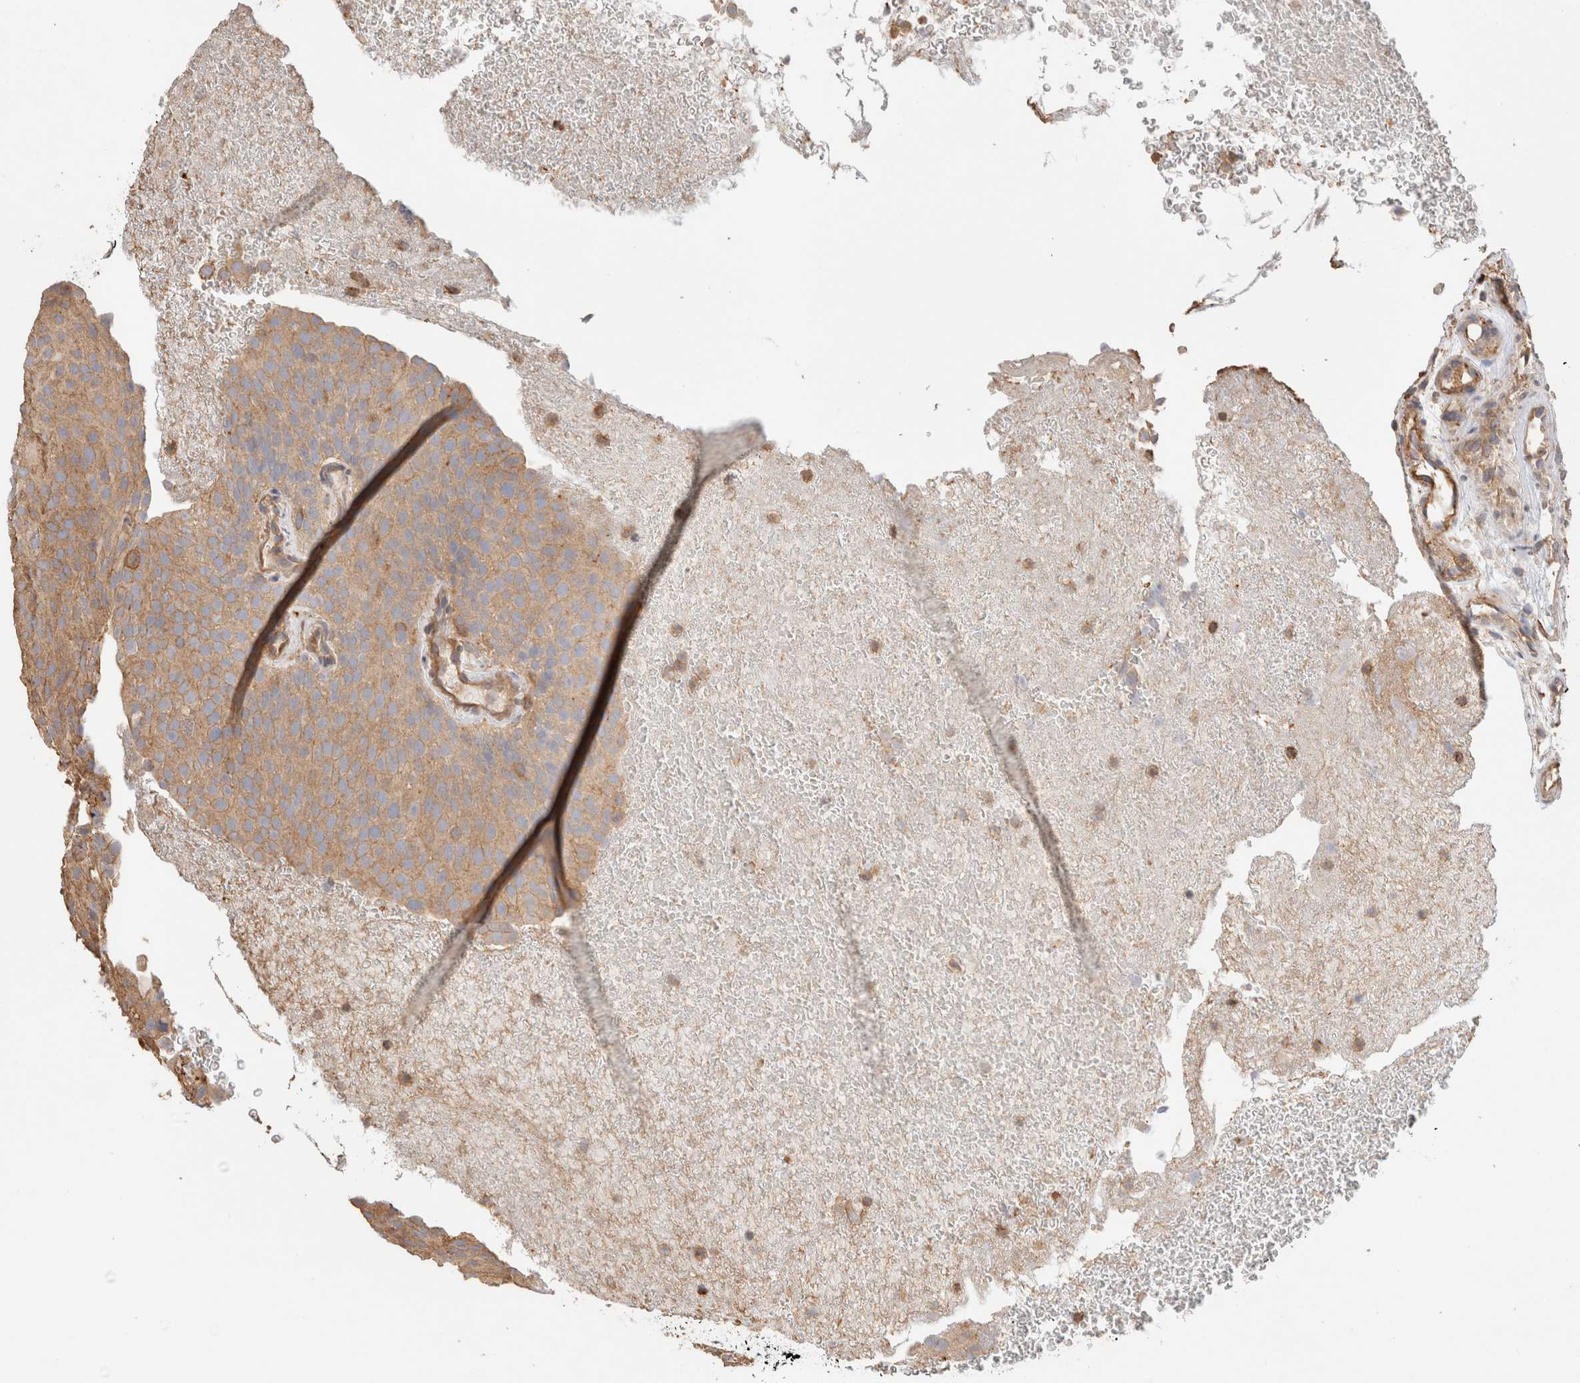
{"staining": {"intensity": "moderate", "quantity": ">75%", "location": "cytoplasmic/membranous"}, "tissue": "urothelial cancer", "cell_type": "Tumor cells", "image_type": "cancer", "snomed": [{"axis": "morphology", "description": "Urothelial carcinoma, Low grade"}, {"axis": "topography", "description": "Urinary bladder"}], "caption": "About >75% of tumor cells in low-grade urothelial carcinoma exhibit moderate cytoplasmic/membranous protein staining as visualized by brown immunohistochemical staining.", "gene": "CFAP418", "patient": {"sex": "male", "age": 78}}